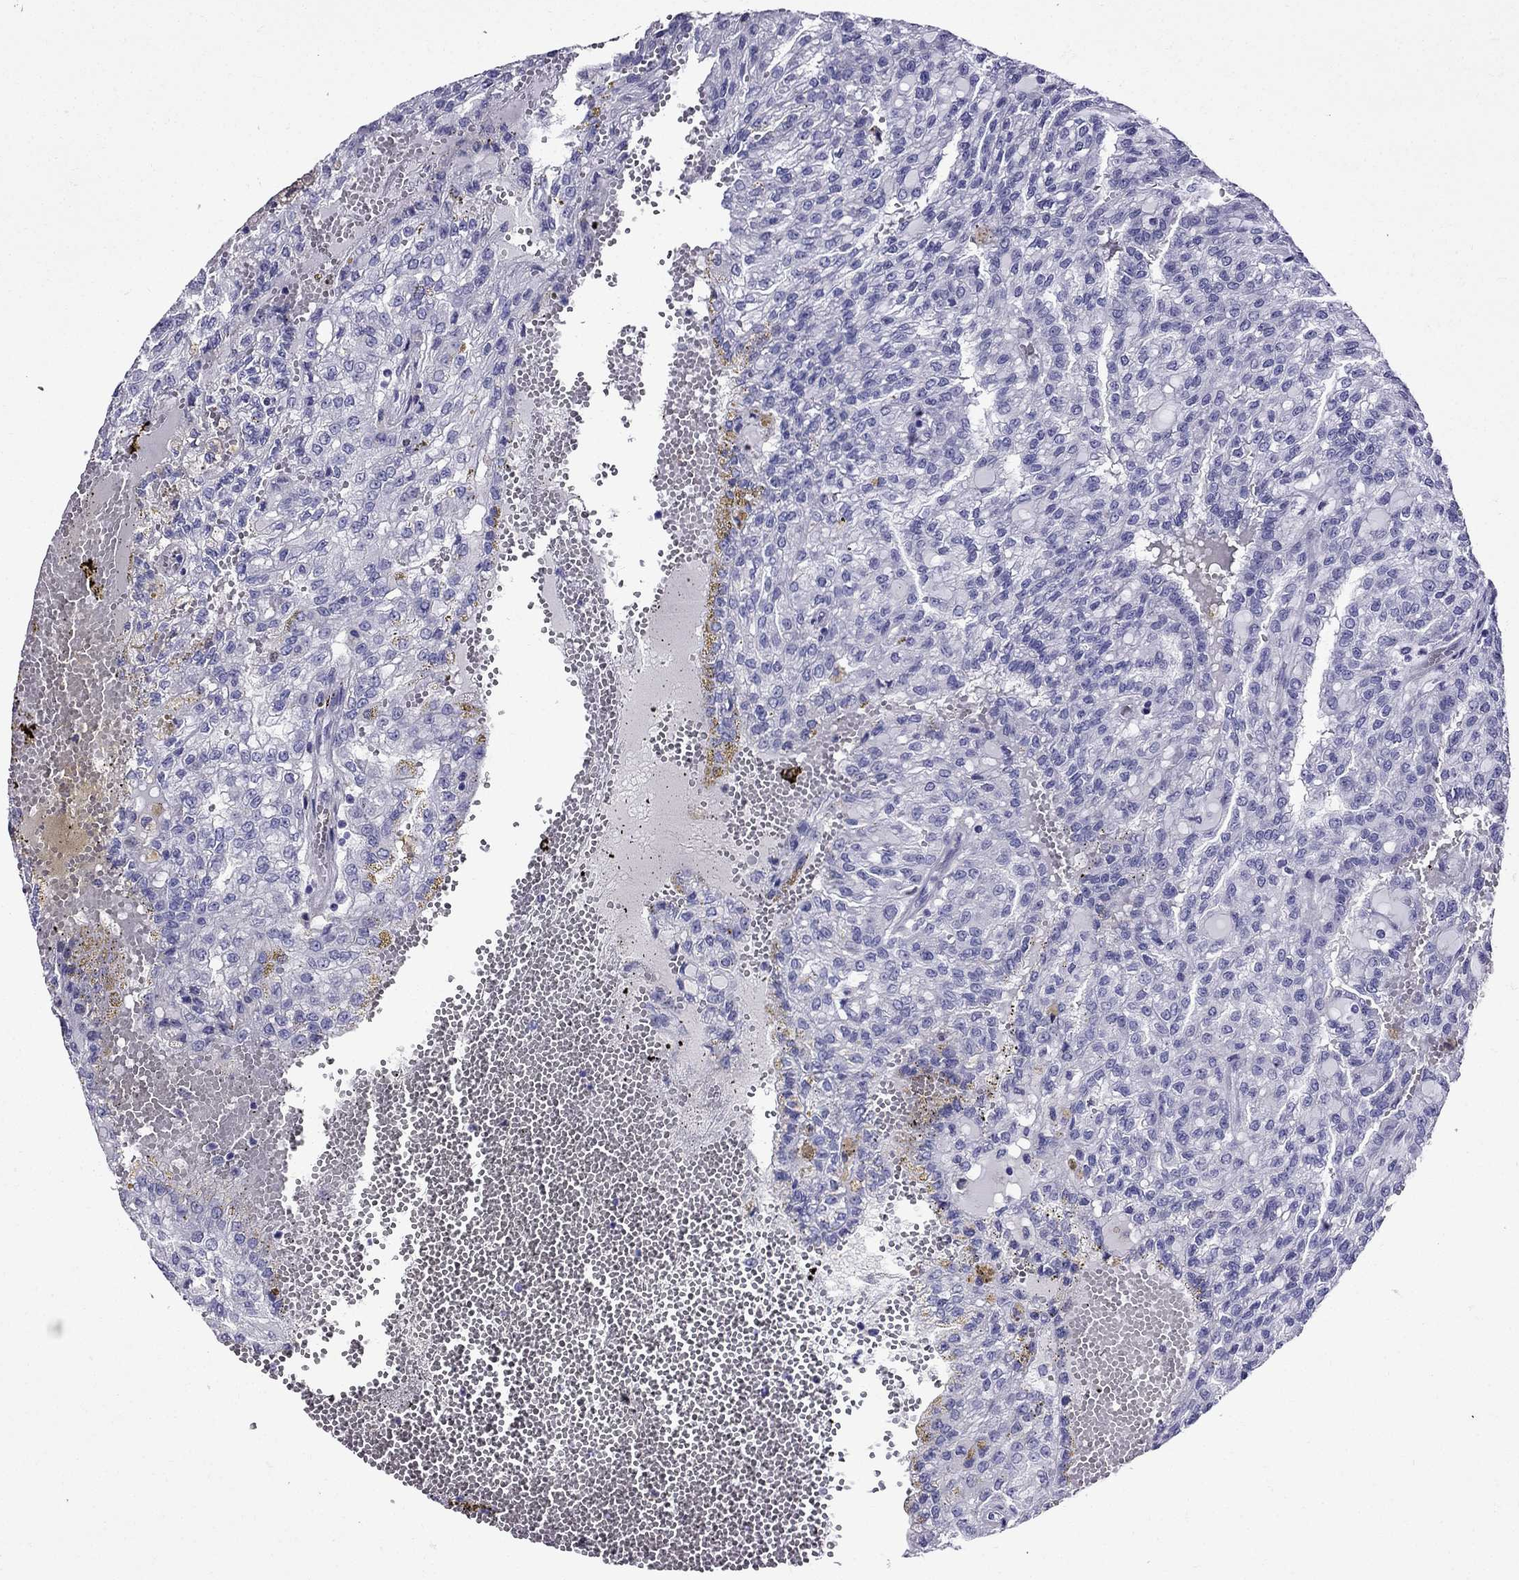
{"staining": {"intensity": "negative", "quantity": "none", "location": "none"}, "tissue": "renal cancer", "cell_type": "Tumor cells", "image_type": "cancer", "snomed": [{"axis": "morphology", "description": "Adenocarcinoma, NOS"}, {"axis": "topography", "description": "Kidney"}], "caption": "An image of human renal cancer is negative for staining in tumor cells.", "gene": "ERC2", "patient": {"sex": "male", "age": 63}}